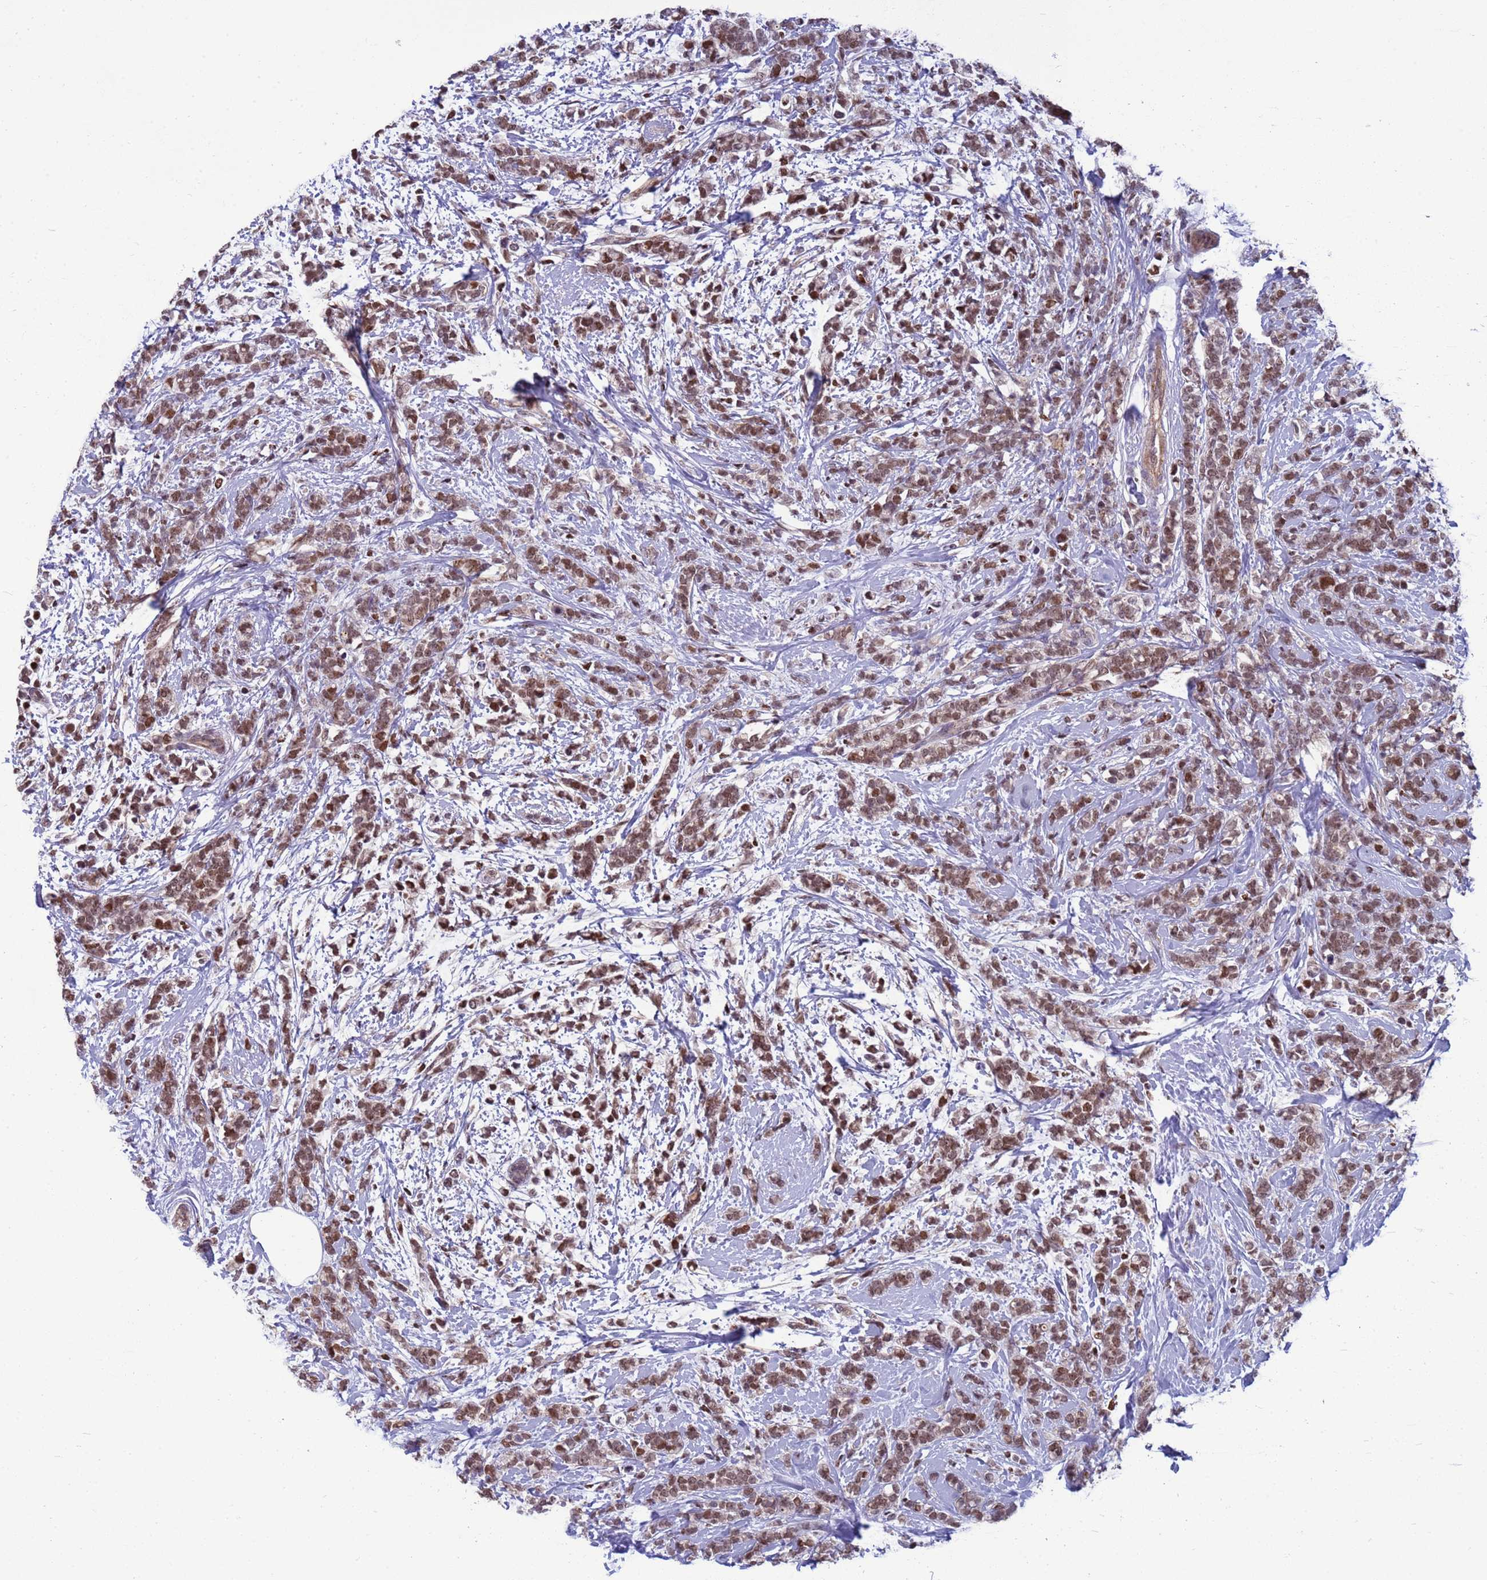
{"staining": {"intensity": "moderate", "quantity": ">75%", "location": "nuclear"}, "tissue": "breast cancer", "cell_type": "Tumor cells", "image_type": "cancer", "snomed": [{"axis": "morphology", "description": "Lobular carcinoma"}, {"axis": "topography", "description": "Breast"}], "caption": "This histopathology image shows IHC staining of human breast cancer (lobular carcinoma), with medium moderate nuclear staining in about >75% of tumor cells.", "gene": "NSL1", "patient": {"sex": "female", "age": 58}}